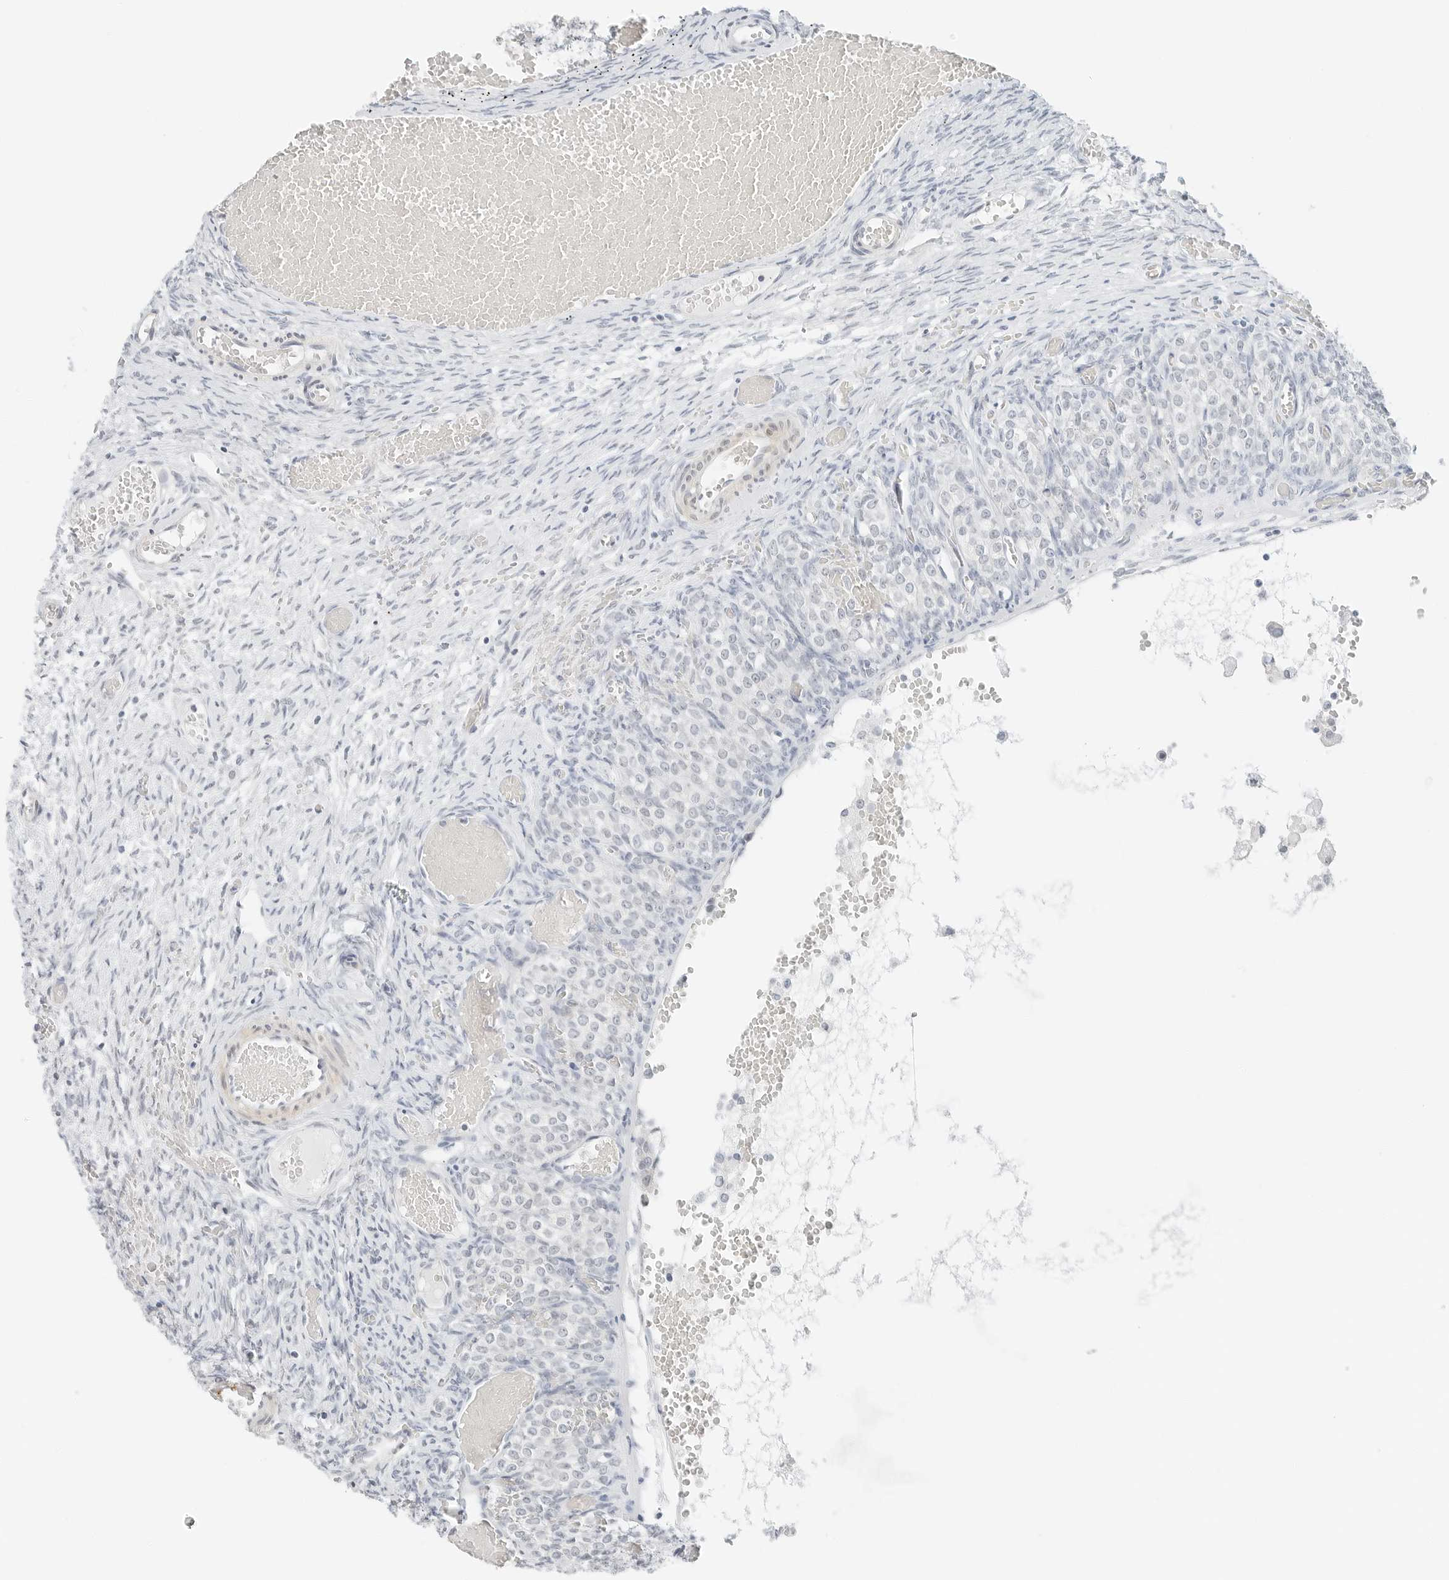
{"staining": {"intensity": "negative", "quantity": "none", "location": "none"}, "tissue": "ovary", "cell_type": "Ovarian stroma cells", "image_type": "normal", "snomed": [{"axis": "morphology", "description": "Adenocarcinoma, NOS"}, {"axis": "topography", "description": "Endometrium"}], "caption": "An immunohistochemistry histopathology image of unremarkable ovary is shown. There is no staining in ovarian stroma cells of ovary.", "gene": "CCSAP", "patient": {"sex": "female", "age": 32}}